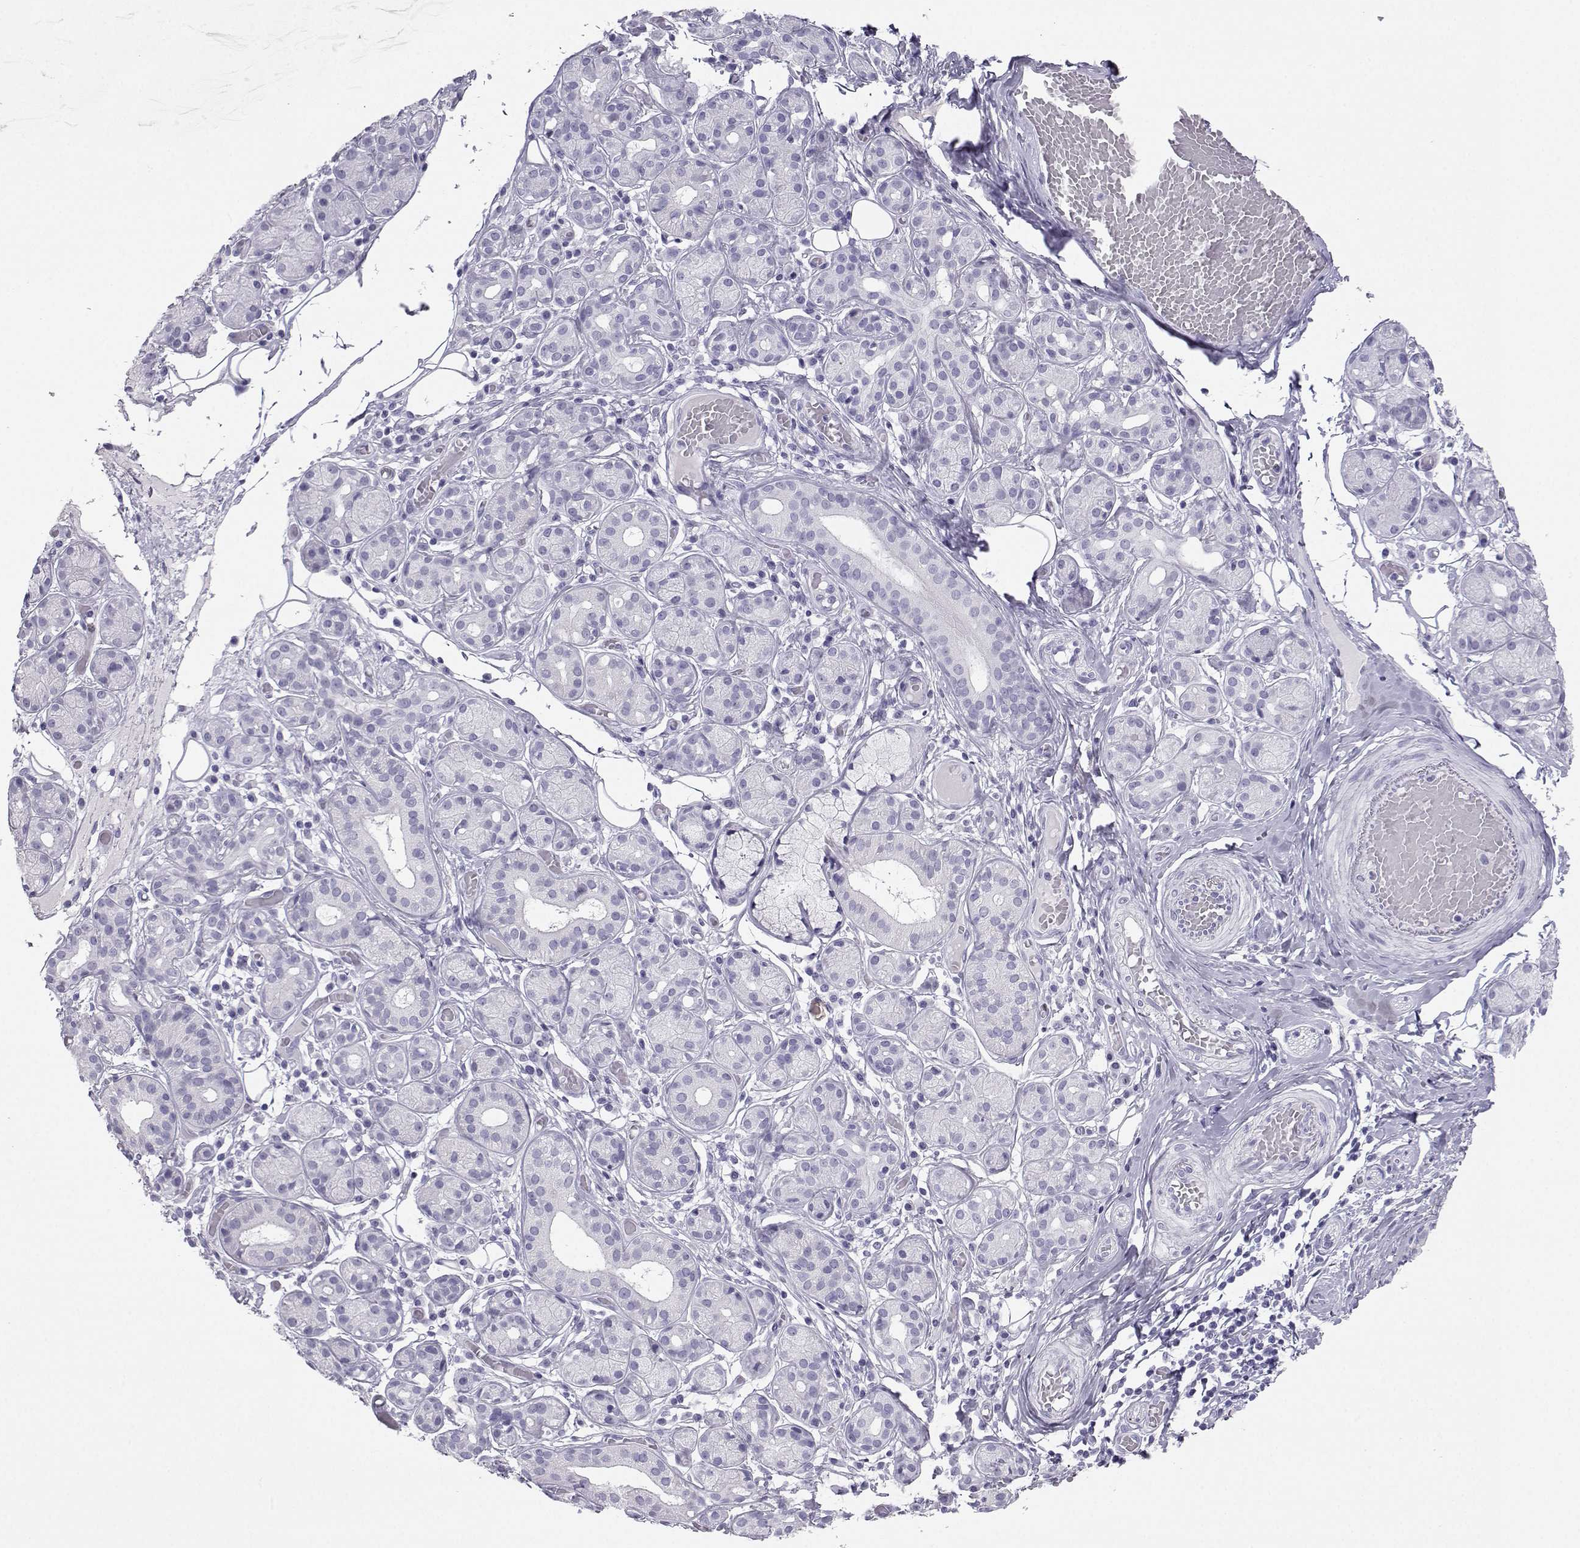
{"staining": {"intensity": "negative", "quantity": "none", "location": "none"}, "tissue": "salivary gland", "cell_type": "Glandular cells", "image_type": "normal", "snomed": [{"axis": "morphology", "description": "Normal tissue, NOS"}, {"axis": "topography", "description": "Salivary gland"}, {"axis": "topography", "description": "Peripheral nerve tissue"}], "caption": "This is an immunohistochemistry (IHC) image of benign human salivary gland. There is no positivity in glandular cells.", "gene": "SST", "patient": {"sex": "male", "age": 71}}